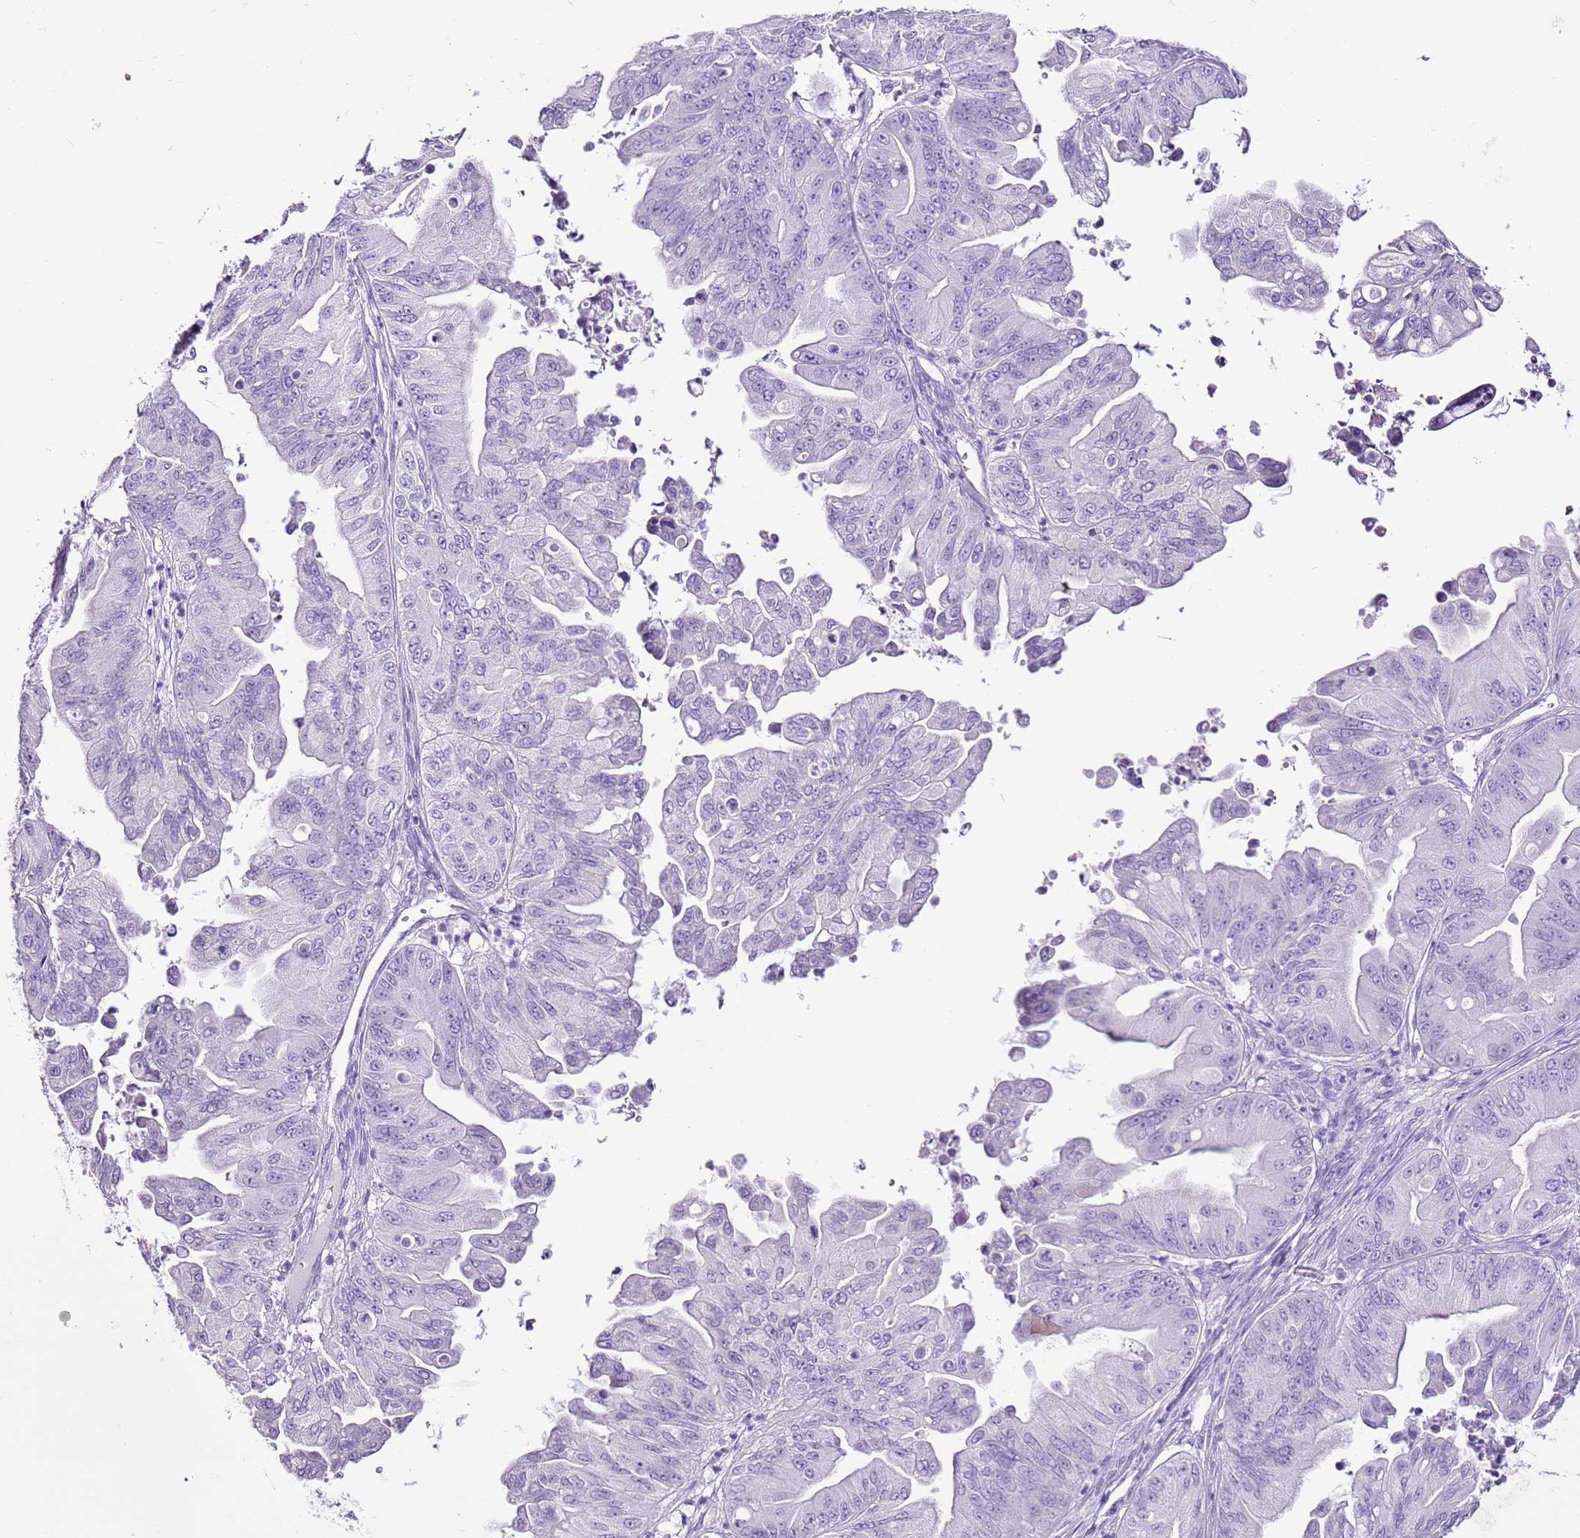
{"staining": {"intensity": "negative", "quantity": "none", "location": "none"}, "tissue": "ovarian cancer", "cell_type": "Tumor cells", "image_type": "cancer", "snomed": [{"axis": "morphology", "description": "Cystadenocarcinoma, mucinous, NOS"}, {"axis": "topography", "description": "Ovary"}], "caption": "Ovarian cancer (mucinous cystadenocarcinoma) was stained to show a protein in brown. There is no significant positivity in tumor cells.", "gene": "CNFN", "patient": {"sex": "female", "age": 71}}